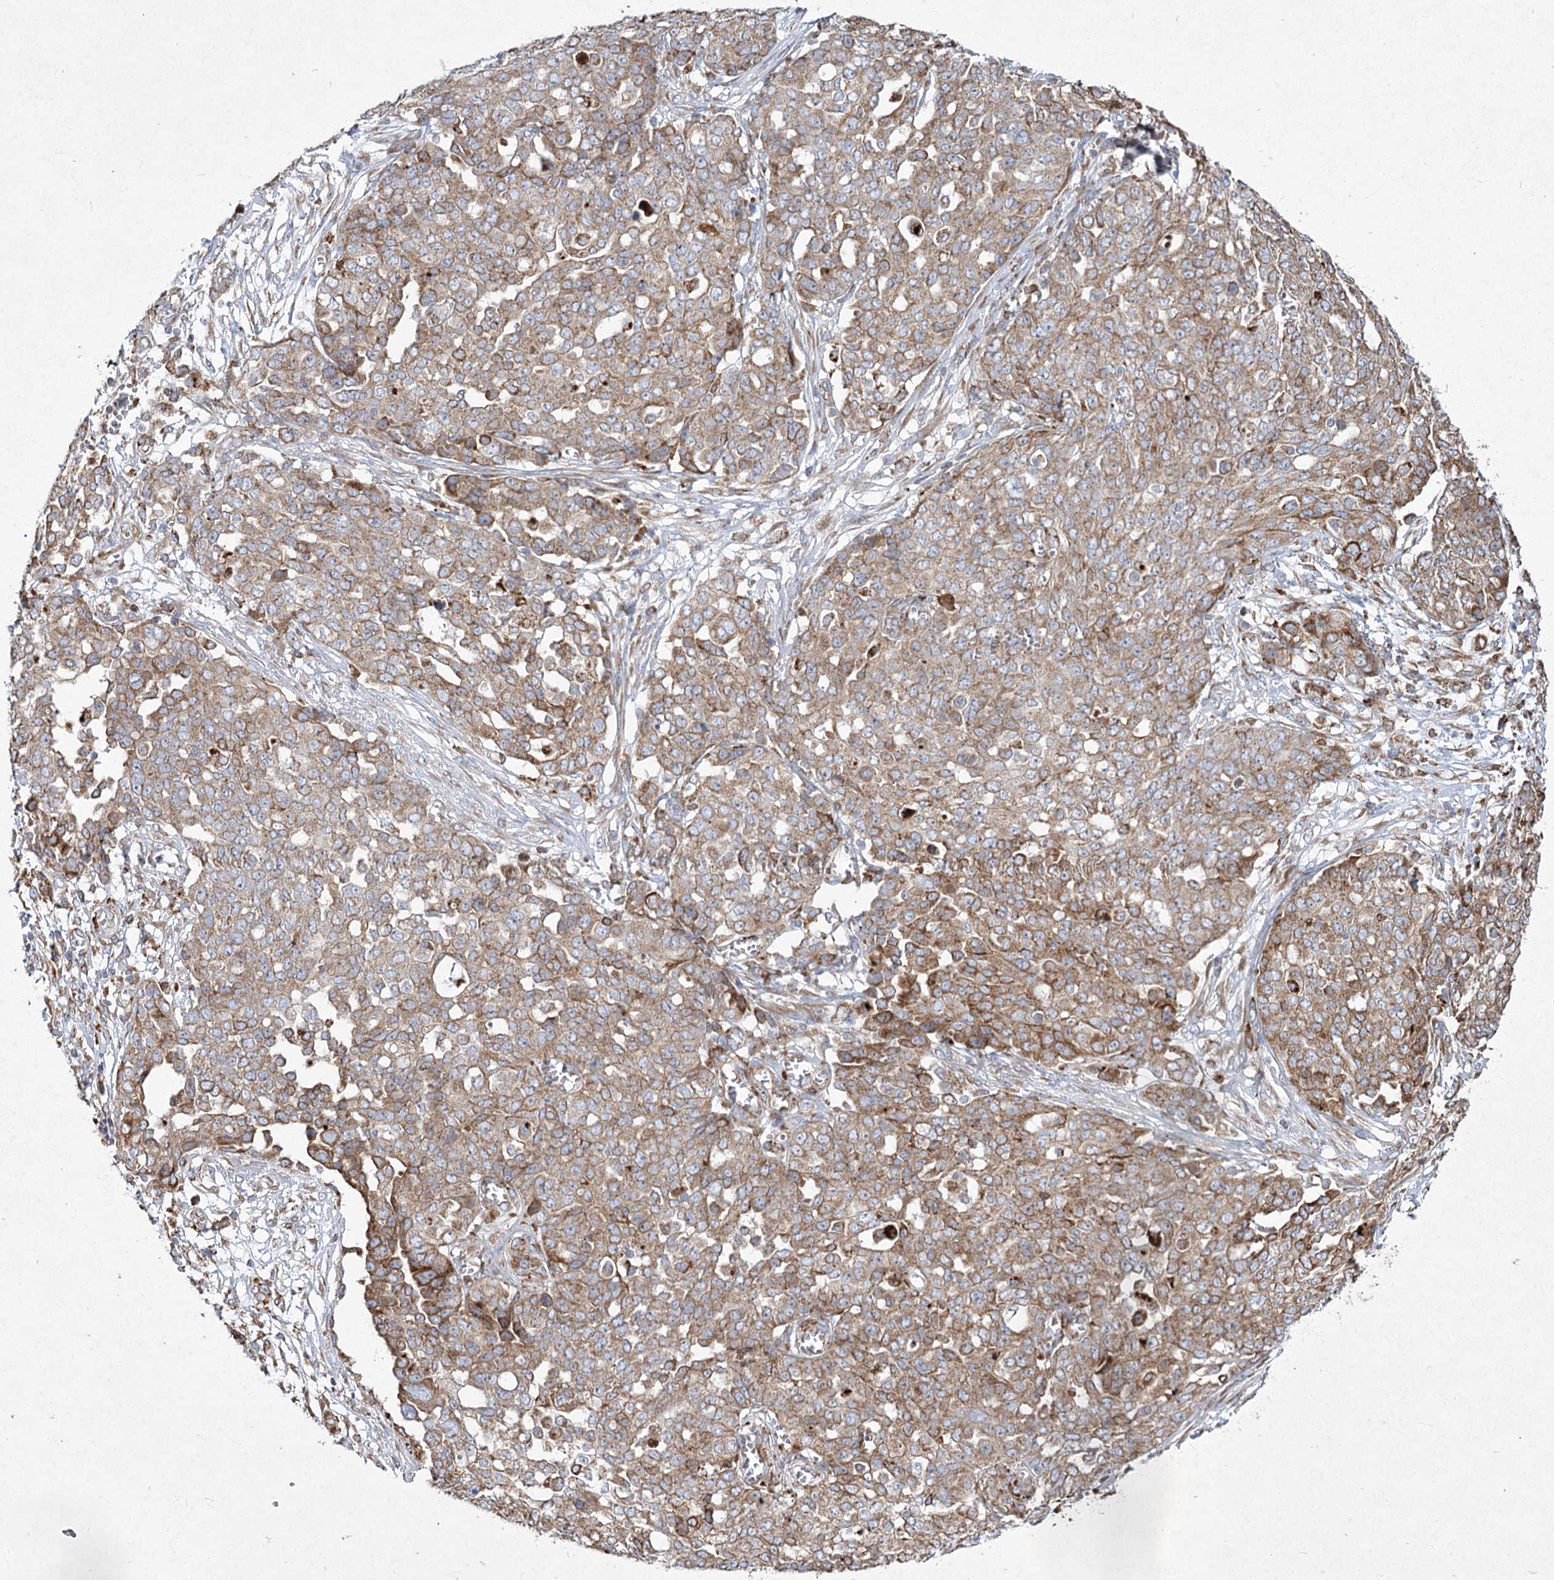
{"staining": {"intensity": "weak", "quantity": ">75%", "location": "cytoplasmic/membranous"}, "tissue": "ovarian cancer", "cell_type": "Tumor cells", "image_type": "cancer", "snomed": [{"axis": "morphology", "description": "Cystadenocarcinoma, serous, NOS"}, {"axis": "topography", "description": "Soft tissue"}, {"axis": "topography", "description": "Ovary"}], "caption": "Tumor cells show low levels of weak cytoplasmic/membranous expression in approximately >75% of cells in human ovarian cancer.", "gene": "NHLRC2", "patient": {"sex": "female", "age": 57}}